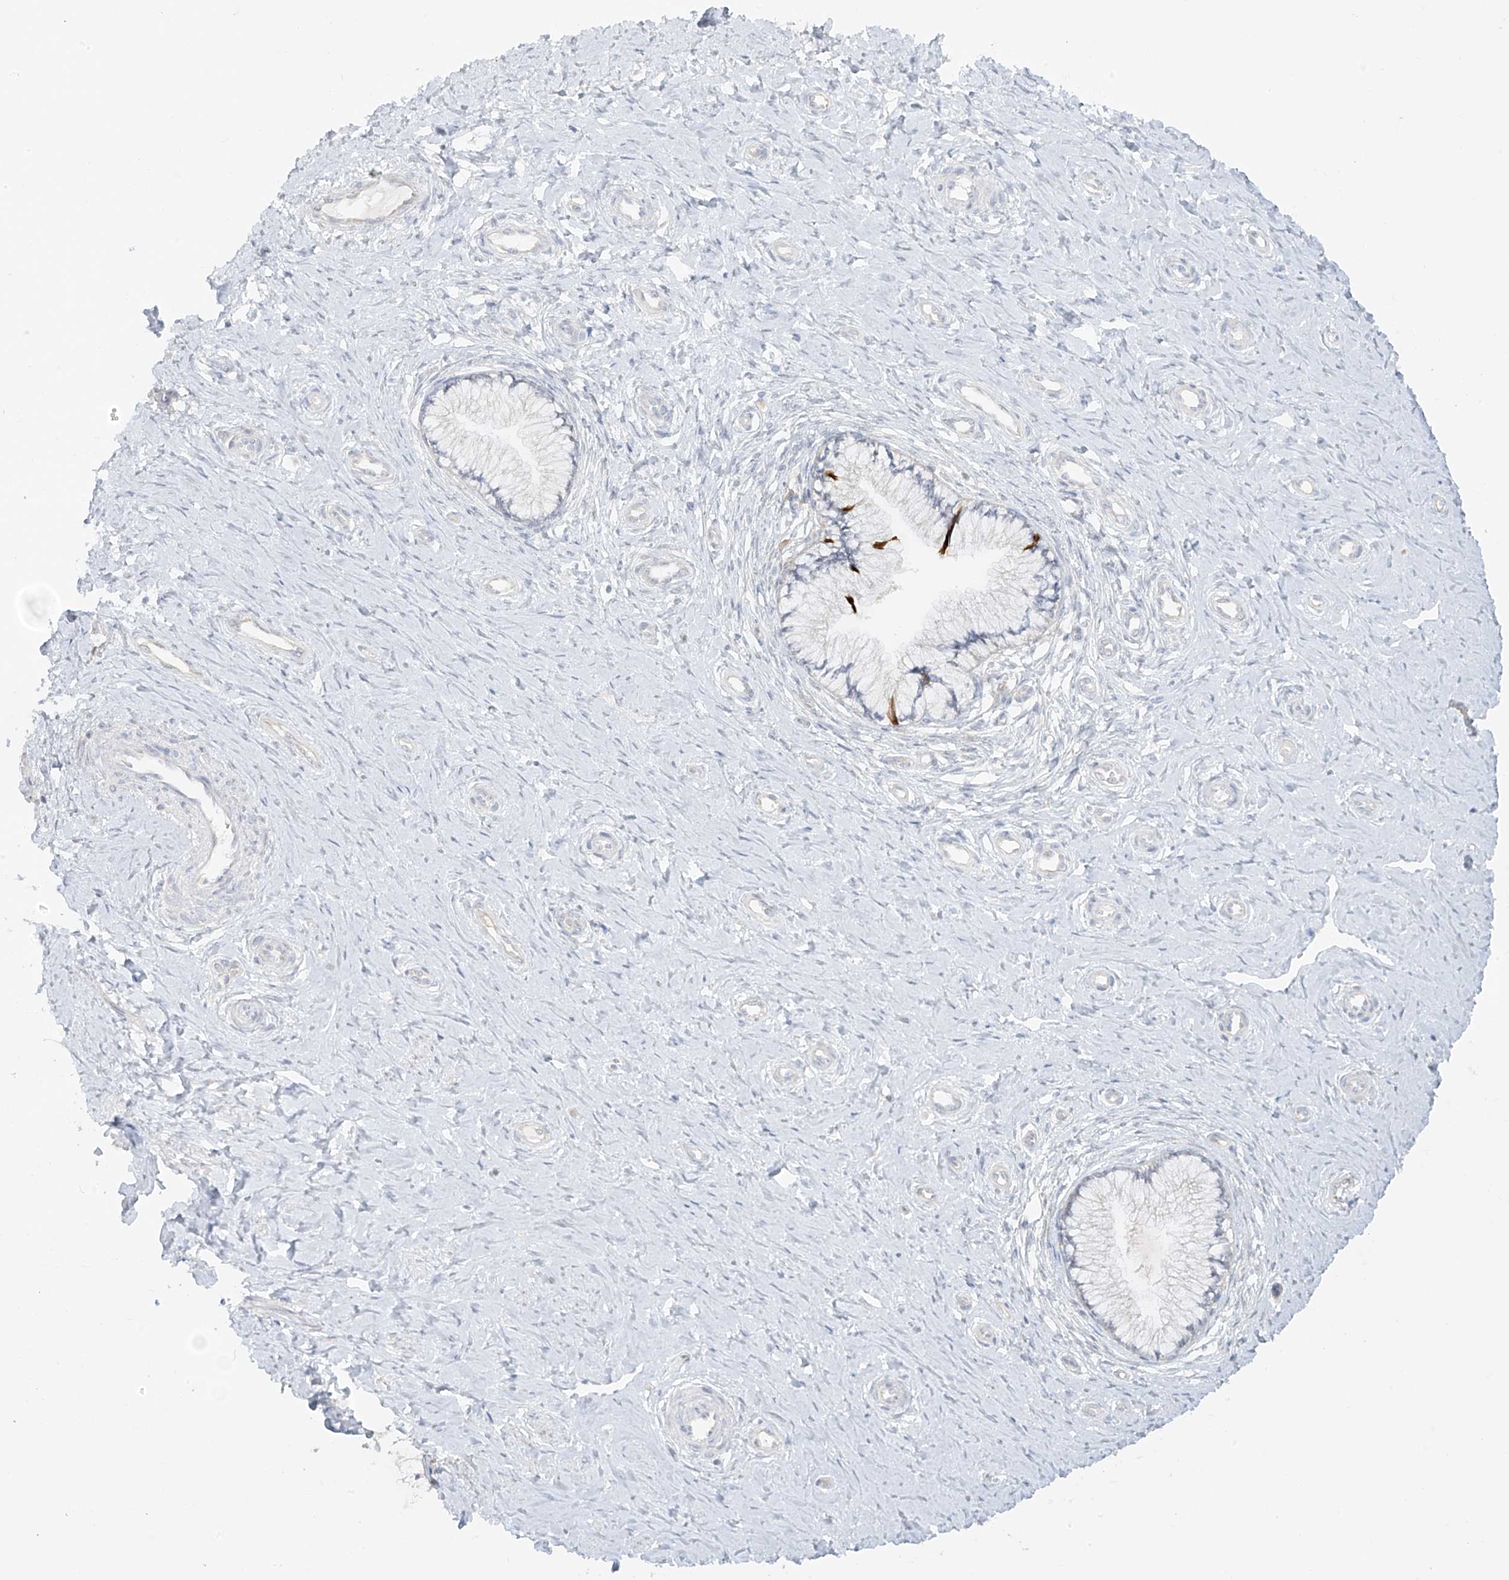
{"staining": {"intensity": "strong", "quantity": "<25%", "location": "cytoplasmic/membranous"}, "tissue": "cervix", "cell_type": "Glandular cells", "image_type": "normal", "snomed": [{"axis": "morphology", "description": "Normal tissue, NOS"}, {"axis": "topography", "description": "Cervix"}], "caption": "About <25% of glandular cells in unremarkable human cervix display strong cytoplasmic/membranous protein positivity as visualized by brown immunohistochemical staining.", "gene": "DCDC2", "patient": {"sex": "female", "age": 36}}